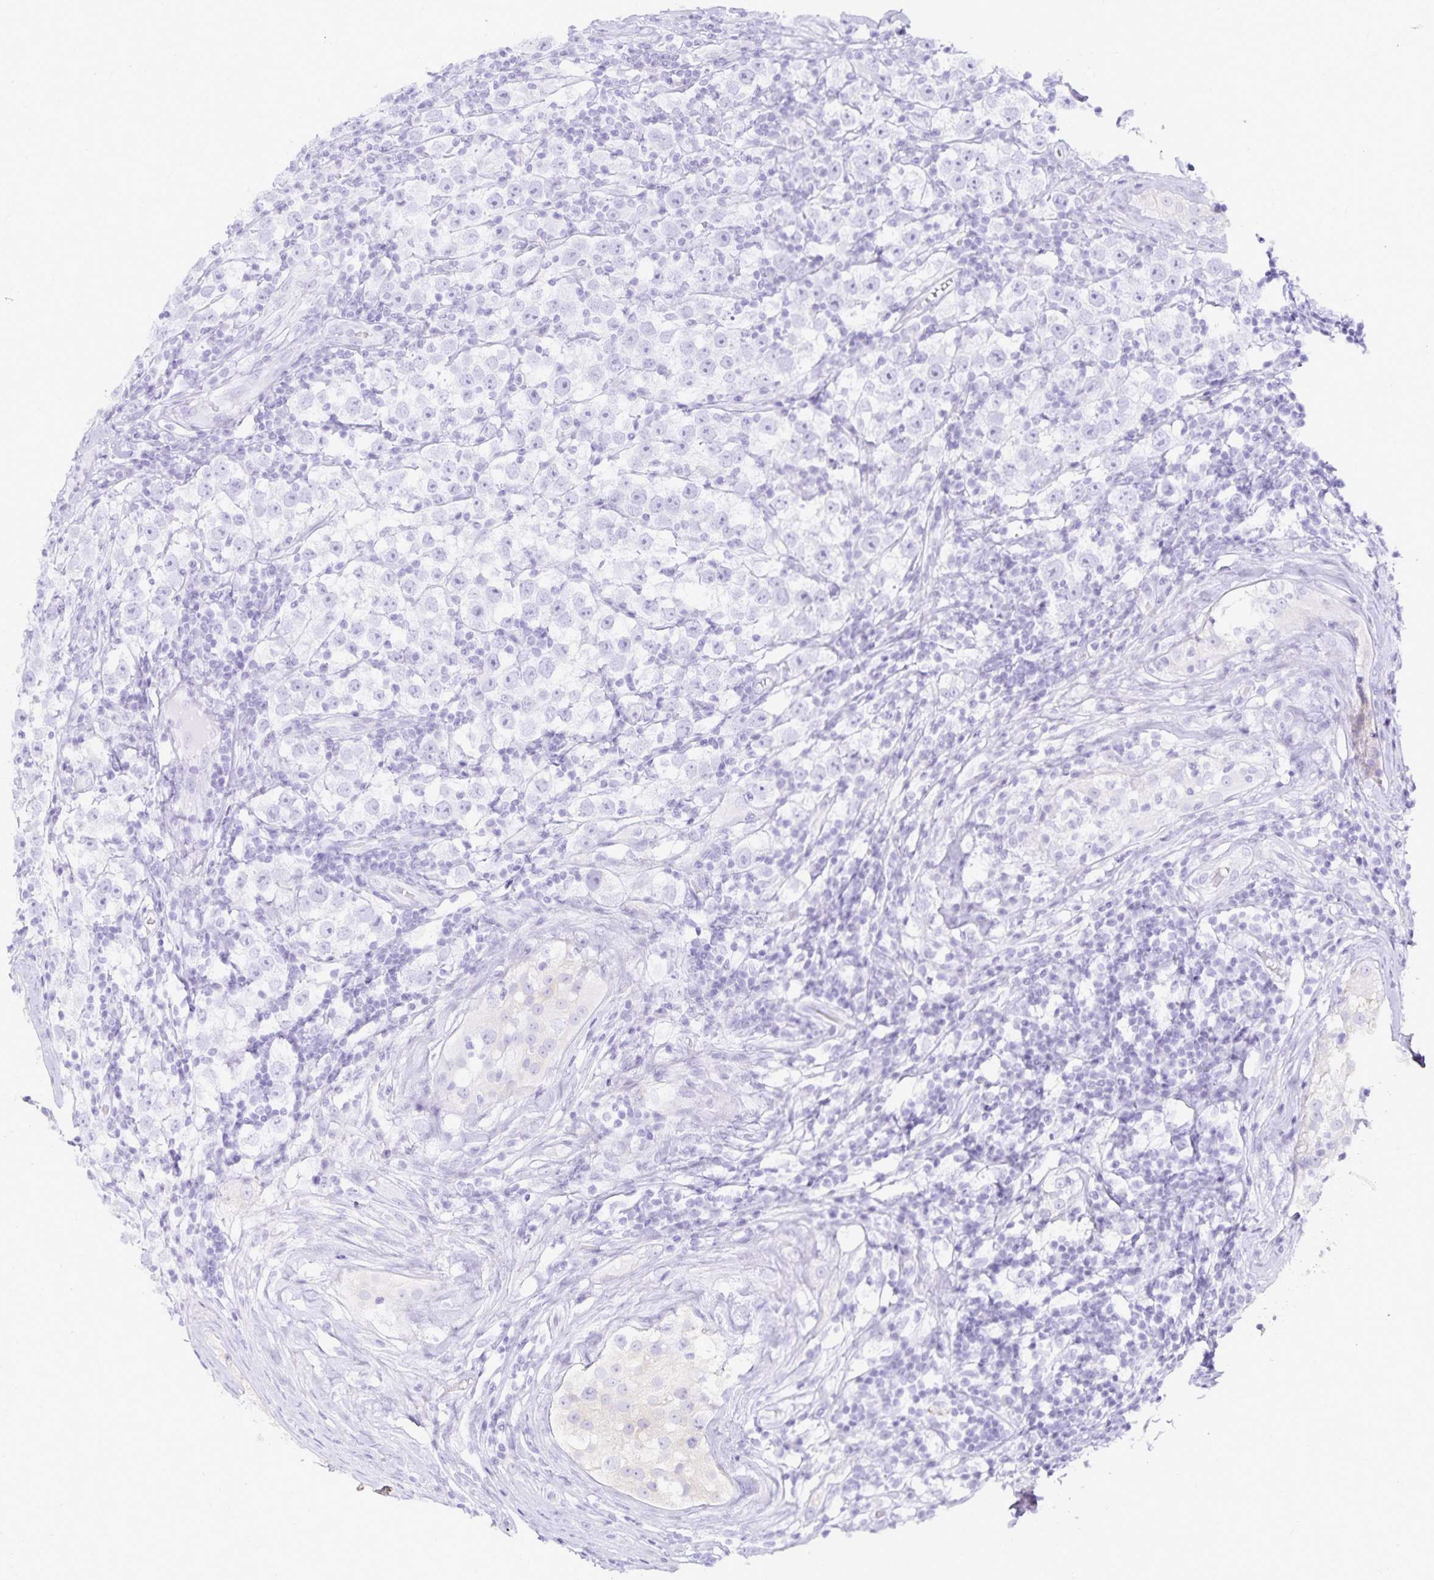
{"staining": {"intensity": "negative", "quantity": "none", "location": "none"}, "tissue": "urothelial cancer", "cell_type": "Tumor cells", "image_type": "cancer", "snomed": [{"axis": "morphology", "description": "Normal tissue, NOS"}, {"axis": "morphology", "description": "Urothelial carcinoma, High grade"}, {"axis": "morphology", "description": "Seminoma, NOS"}, {"axis": "morphology", "description": "Carcinoma, Embryonal, NOS"}, {"axis": "topography", "description": "Urinary bladder"}, {"axis": "topography", "description": "Testis"}], "caption": "IHC image of urothelial cancer stained for a protein (brown), which exhibits no expression in tumor cells.", "gene": "GP2", "patient": {"sex": "male", "age": 41}}